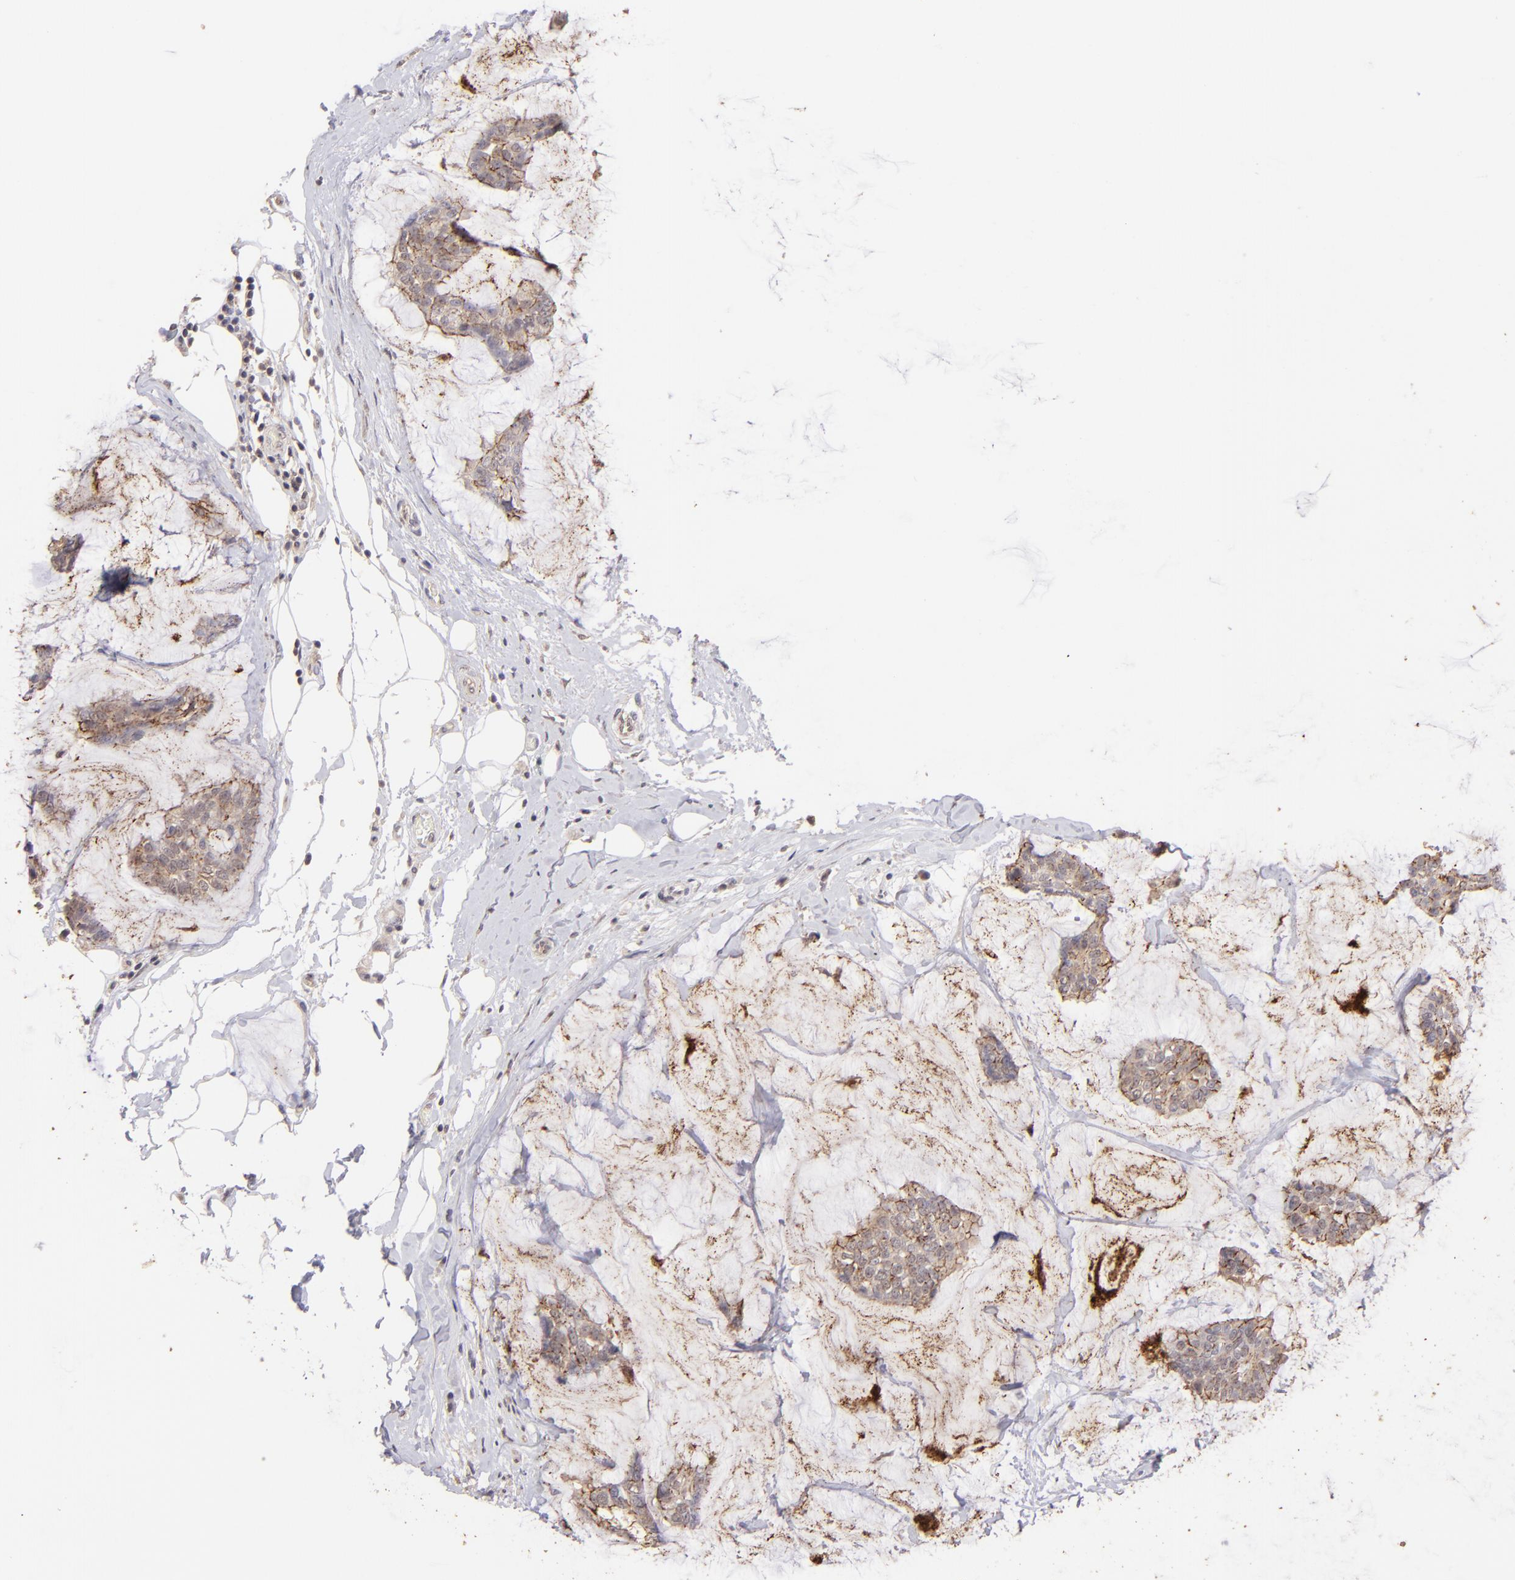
{"staining": {"intensity": "weak", "quantity": ">75%", "location": "cytoplasmic/membranous"}, "tissue": "breast cancer", "cell_type": "Tumor cells", "image_type": "cancer", "snomed": [{"axis": "morphology", "description": "Duct carcinoma"}, {"axis": "topography", "description": "Breast"}], "caption": "This image demonstrates invasive ductal carcinoma (breast) stained with immunohistochemistry (IHC) to label a protein in brown. The cytoplasmic/membranous of tumor cells show weak positivity for the protein. Nuclei are counter-stained blue.", "gene": "CLDN1", "patient": {"sex": "female", "age": 93}}